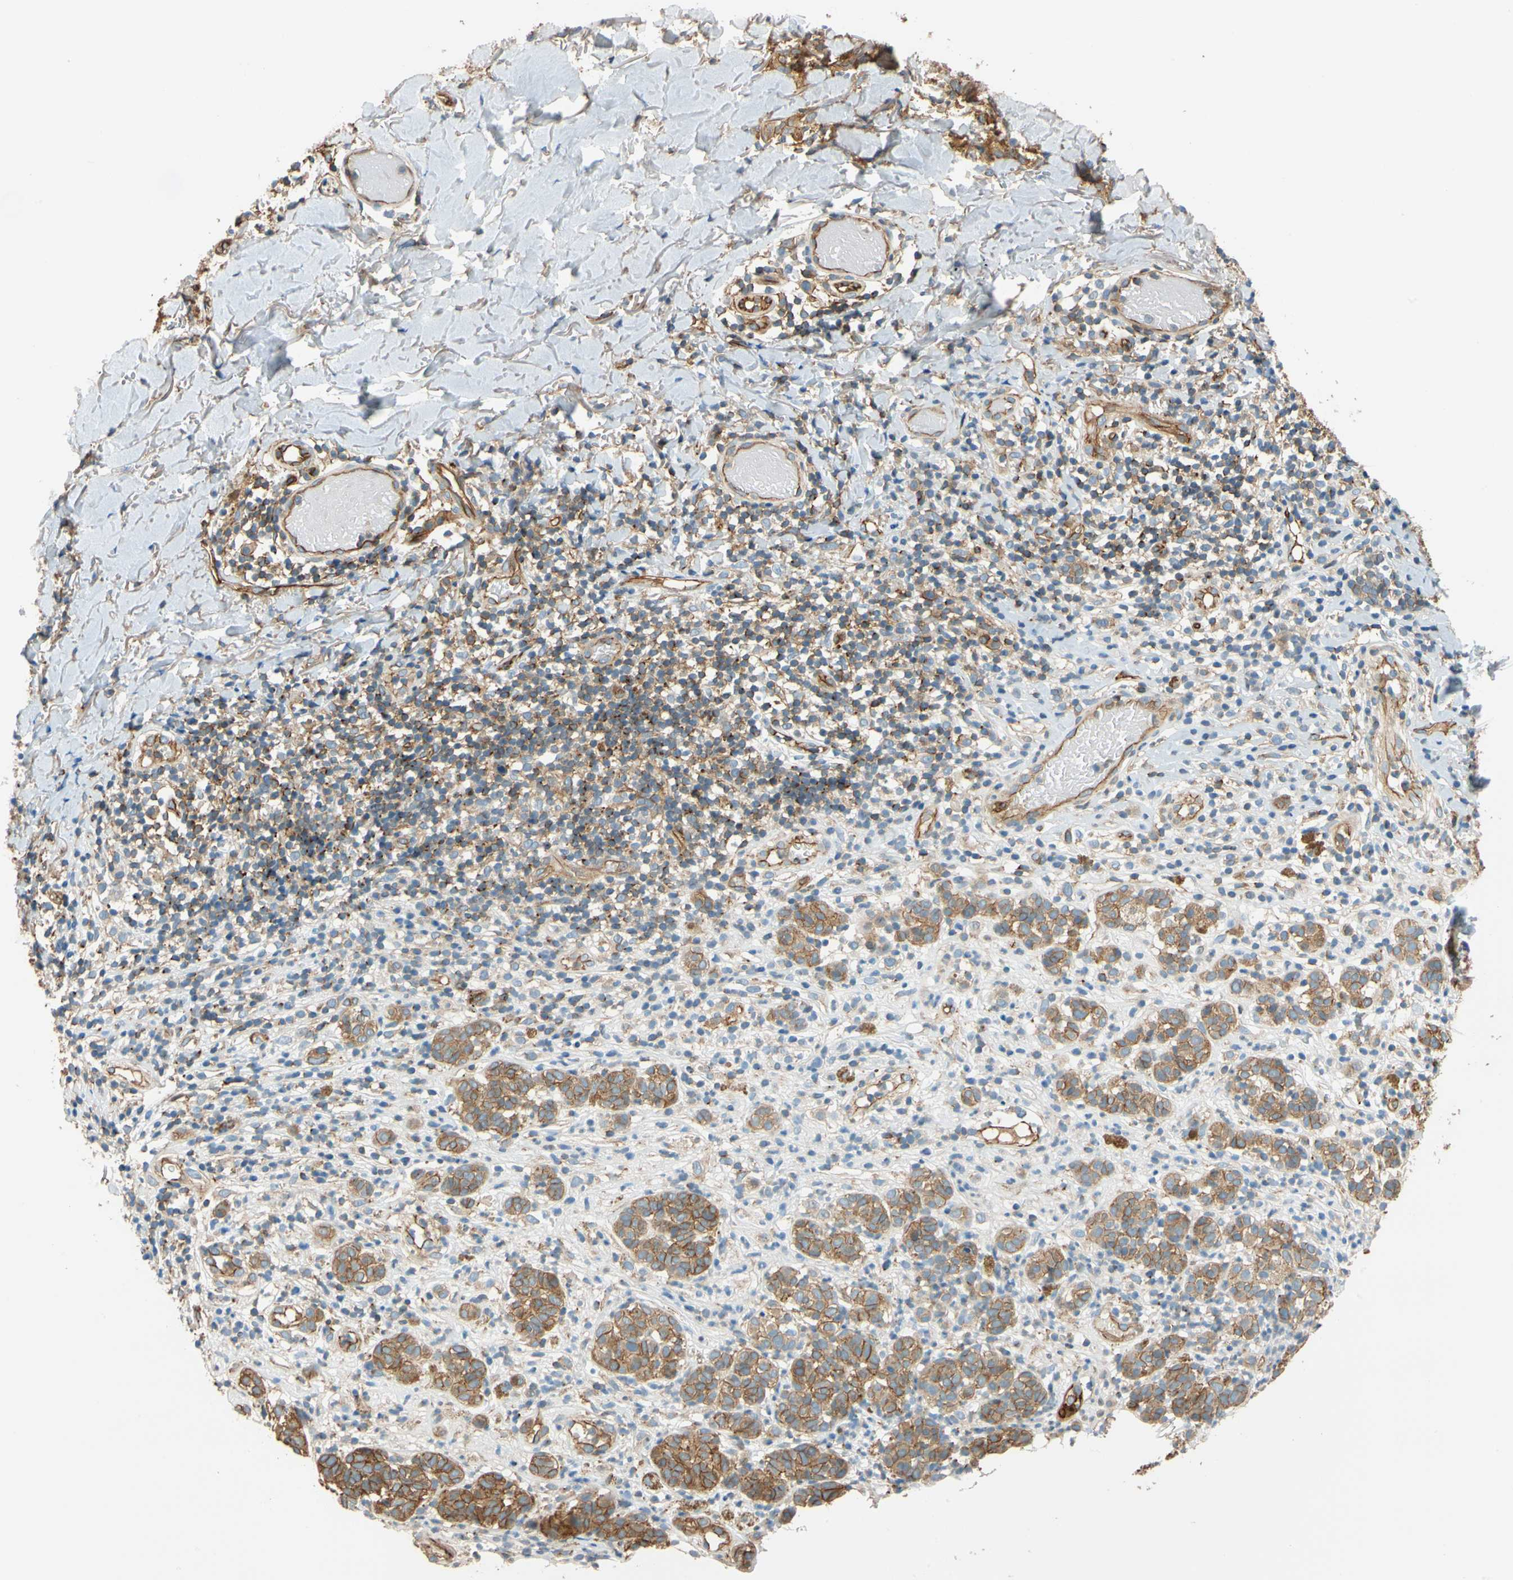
{"staining": {"intensity": "weak", "quantity": ">75%", "location": "cytoplasmic/membranous"}, "tissue": "melanoma", "cell_type": "Tumor cells", "image_type": "cancer", "snomed": [{"axis": "morphology", "description": "Malignant melanoma, NOS"}, {"axis": "topography", "description": "Skin"}], "caption": "High-magnification brightfield microscopy of malignant melanoma stained with DAB (brown) and counterstained with hematoxylin (blue). tumor cells exhibit weak cytoplasmic/membranous positivity is identified in about>75% of cells. The protein of interest is stained brown, and the nuclei are stained in blue (DAB (3,3'-diaminobenzidine) IHC with brightfield microscopy, high magnification).", "gene": "SPTAN1", "patient": {"sex": "male", "age": 64}}